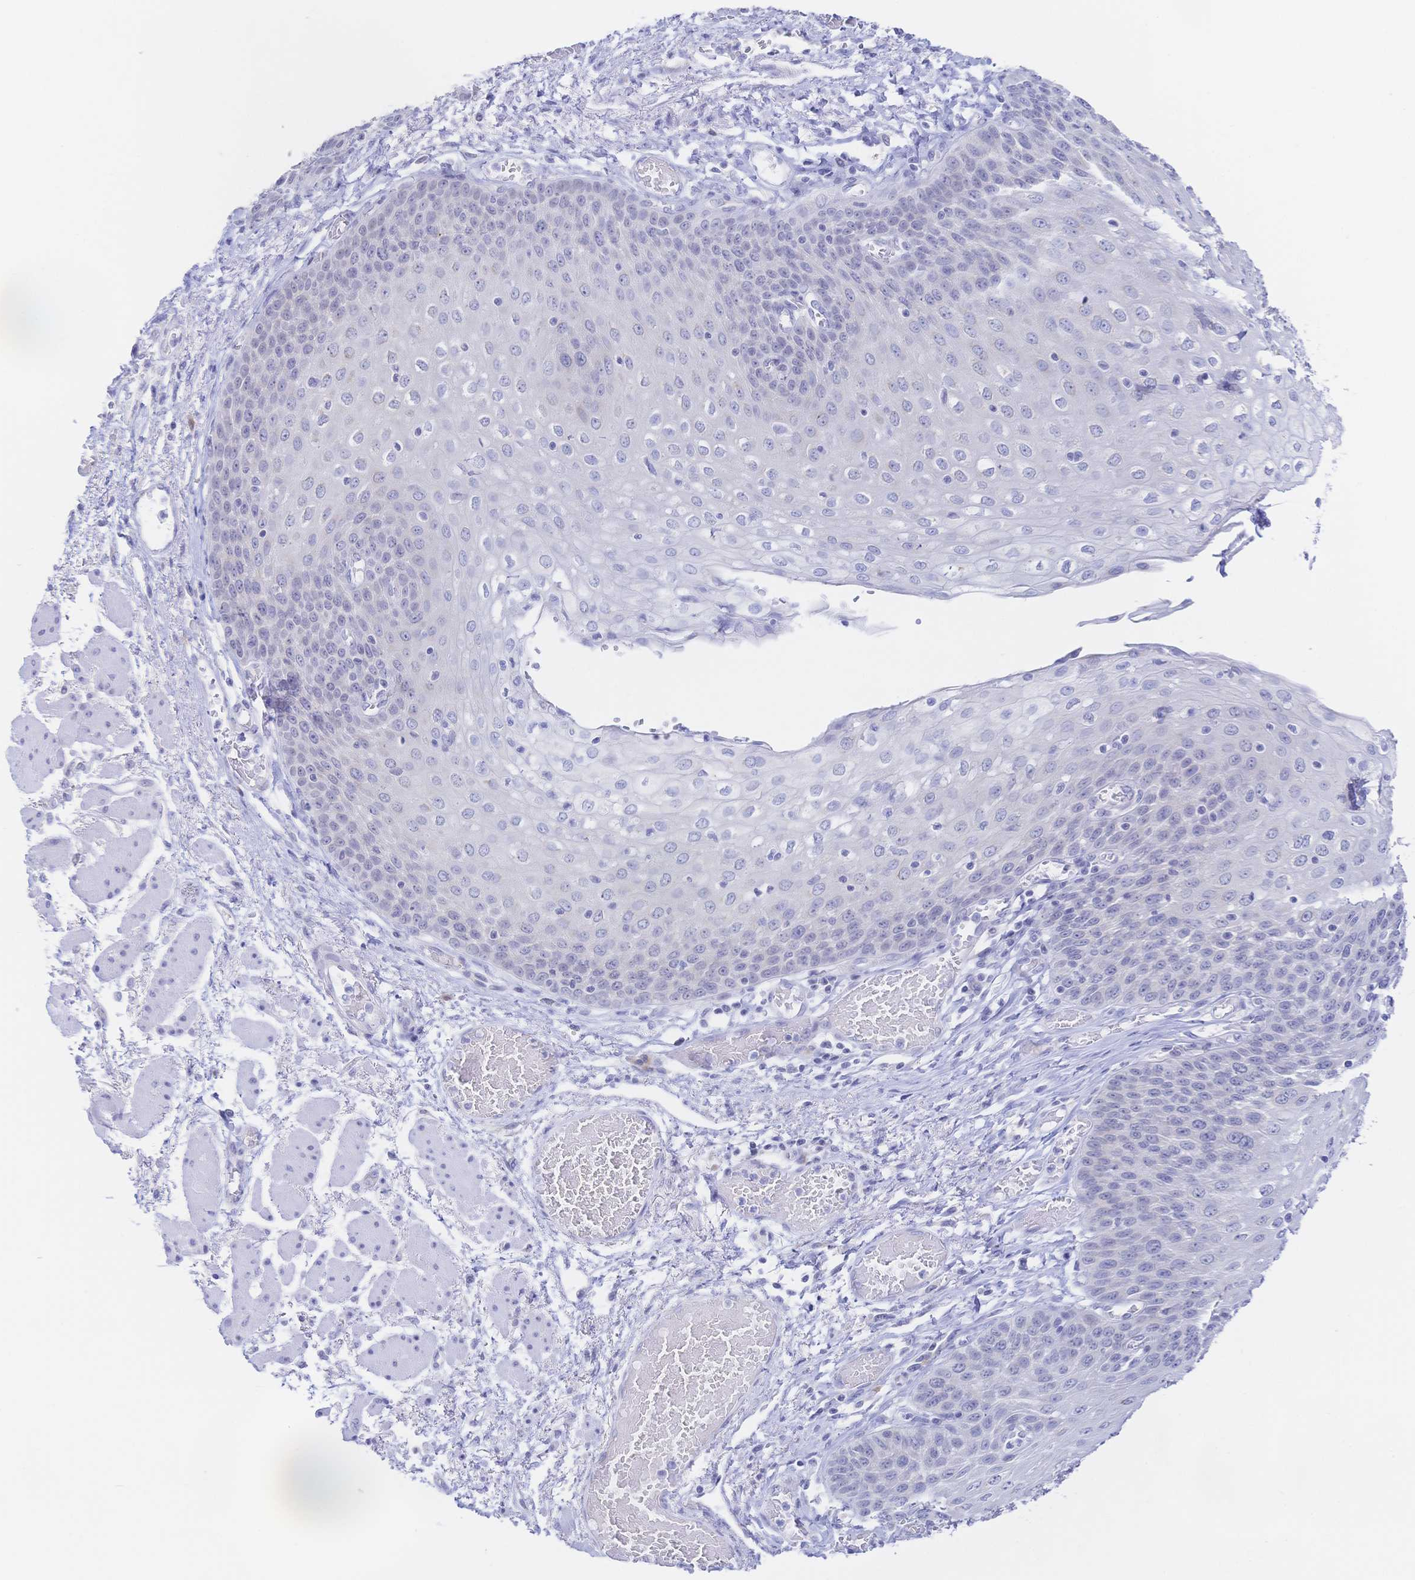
{"staining": {"intensity": "negative", "quantity": "none", "location": "none"}, "tissue": "esophagus", "cell_type": "Squamous epithelial cells", "image_type": "normal", "snomed": [{"axis": "morphology", "description": "Normal tissue, NOS"}, {"axis": "morphology", "description": "Adenocarcinoma, NOS"}, {"axis": "topography", "description": "Esophagus"}], "caption": "DAB immunohistochemical staining of normal esophagus shows no significant expression in squamous epithelial cells. (Brightfield microscopy of DAB immunohistochemistry at high magnification).", "gene": "SIAH3", "patient": {"sex": "male", "age": 81}}